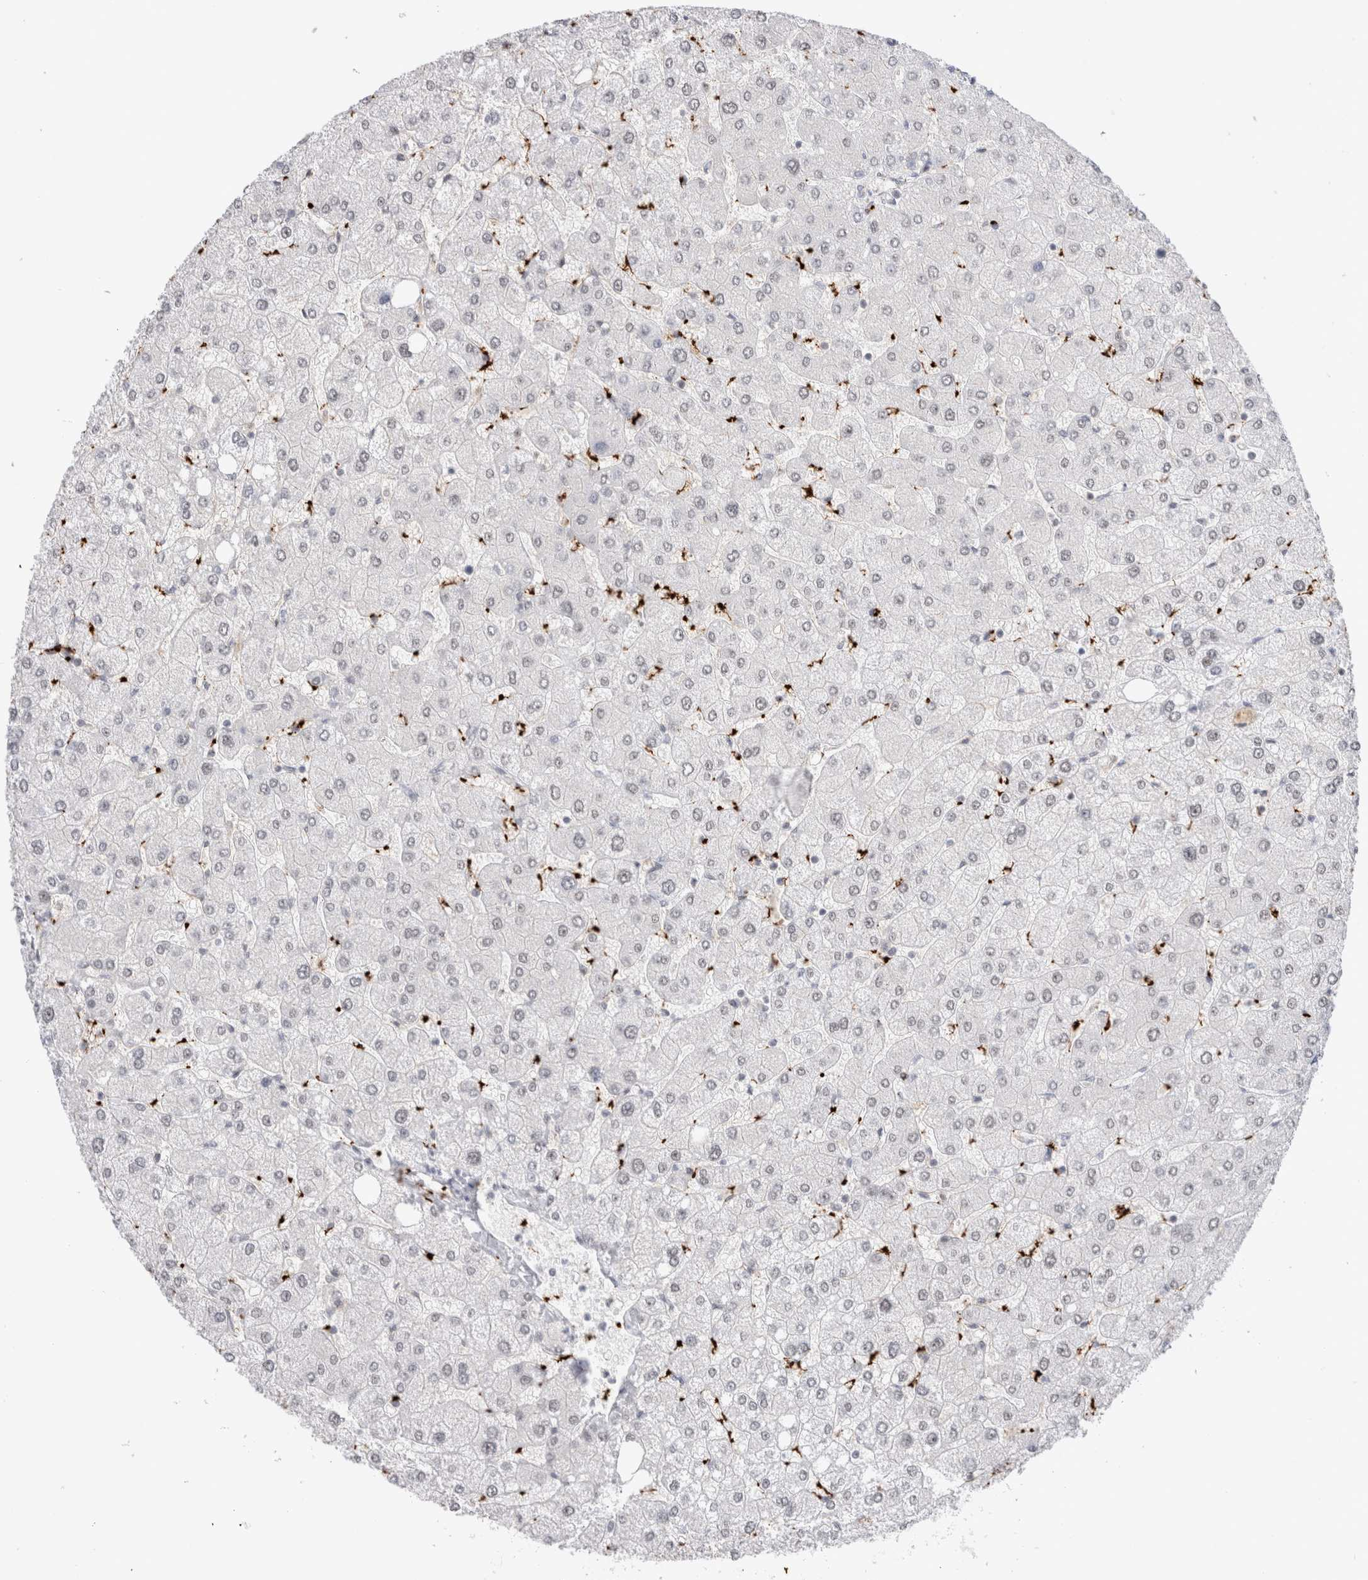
{"staining": {"intensity": "negative", "quantity": "none", "location": "none"}, "tissue": "liver", "cell_type": "Cholangiocytes", "image_type": "normal", "snomed": [{"axis": "morphology", "description": "Normal tissue, NOS"}, {"axis": "topography", "description": "Liver"}], "caption": "The histopathology image displays no significant expression in cholangiocytes of liver. (DAB immunohistochemistry, high magnification).", "gene": "VPS28", "patient": {"sex": "male", "age": 55}}